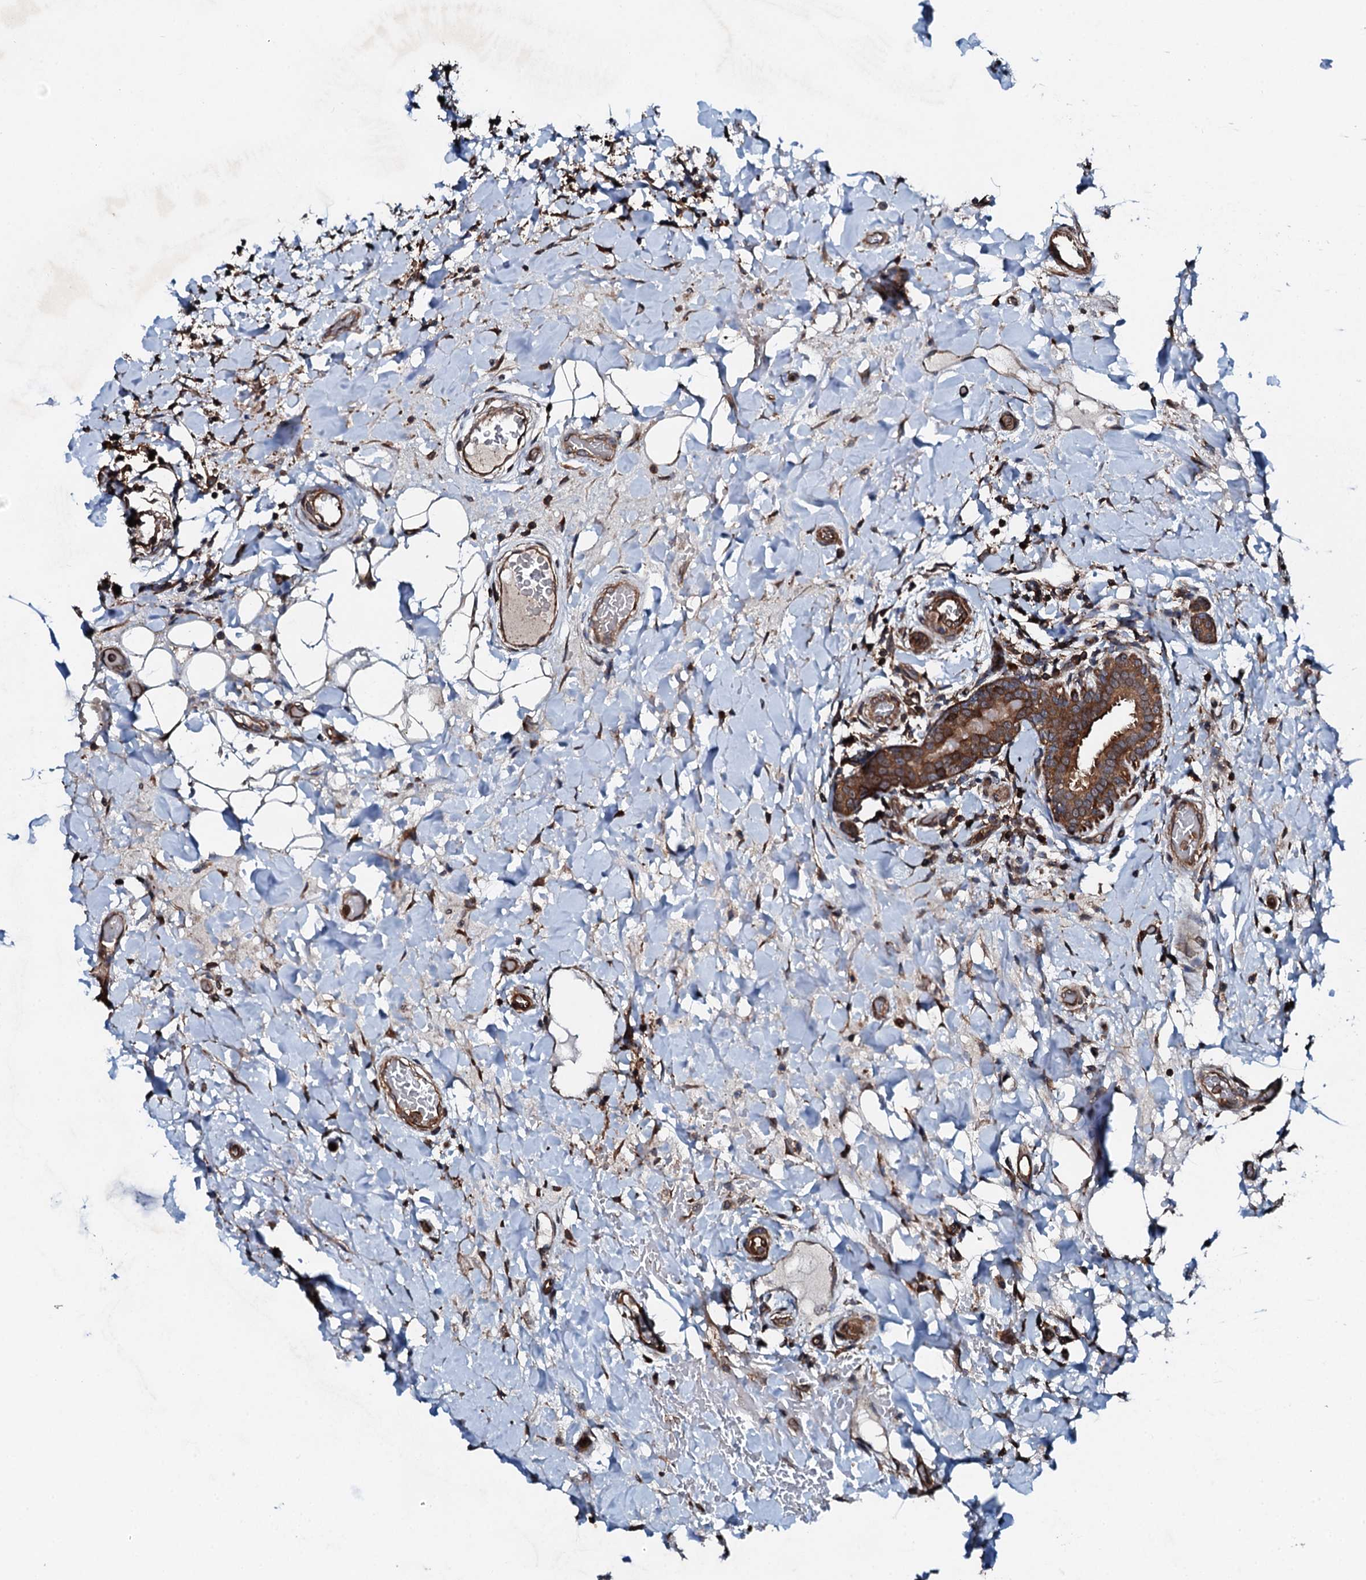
{"staining": {"intensity": "strong", "quantity": ">75%", "location": "cytoplasmic/membranous"}, "tissue": "breast cancer", "cell_type": "Tumor cells", "image_type": "cancer", "snomed": [{"axis": "morphology", "description": "Normal tissue, NOS"}, {"axis": "morphology", "description": "Duct carcinoma"}, {"axis": "topography", "description": "Breast"}], "caption": "A micrograph of human breast cancer (intraductal carcinoma) stained for a protein displays strong cytoplasmic/membranous brown staining in tumor cells.", "gene": "EDC4", "patient": {"sex": "female", "age": 62}}